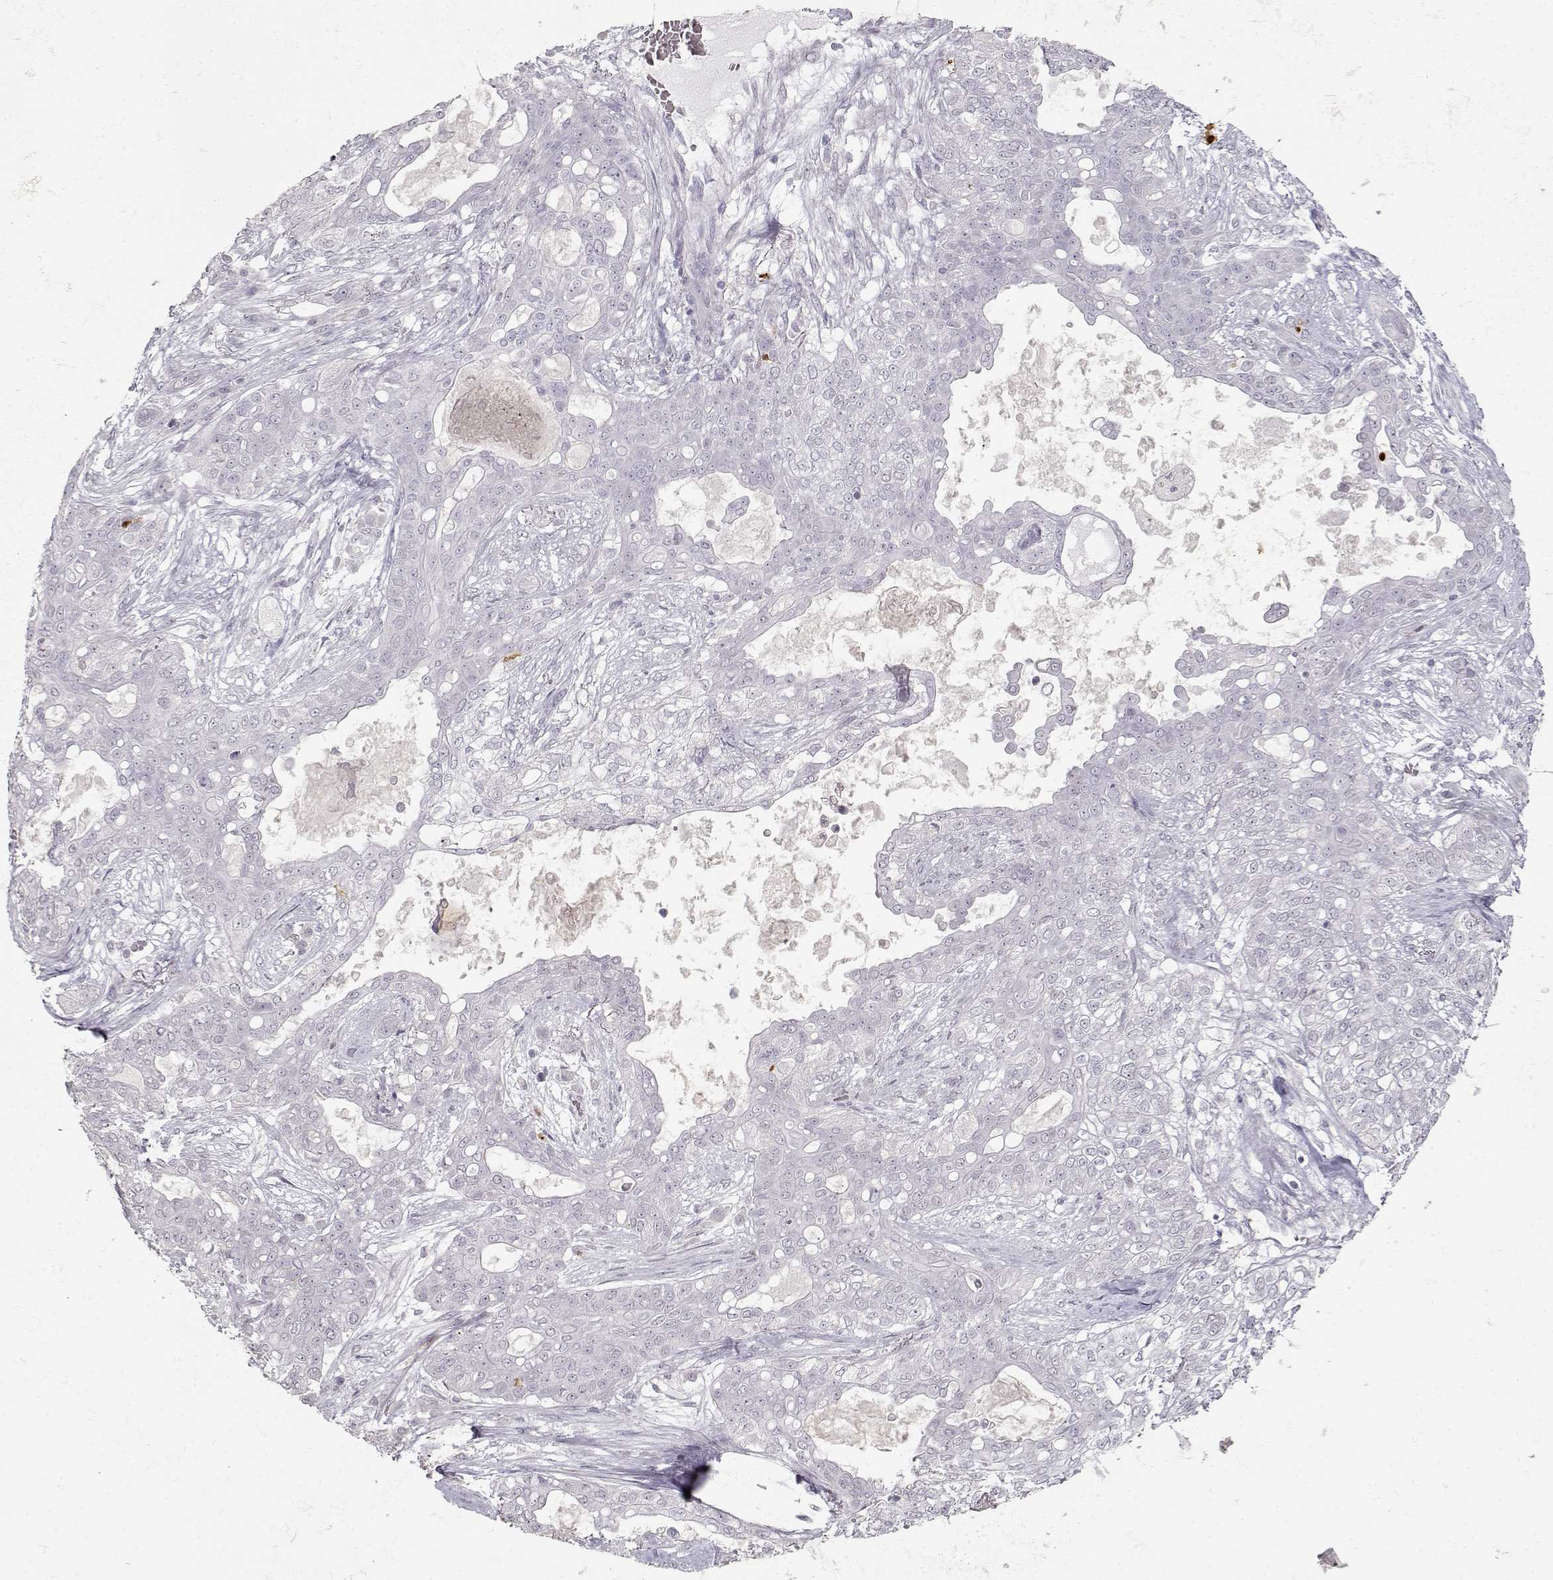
{"staining": {"intensity": "negative", "quantity": "none", "location": "none"}, "tissue": "lung cancer", "cell_type": "Tumor cells", "image_type": "cancer", "snomed": [{"axis": "morphology", "description": "Squamous cell carcinoma, NOS"}, {"axis": "topography", "description": "Lung"}], "caption": "This micrograph is of lung cancer (squamous cell carcinoma) stained with IHC to label a protein in brown with the nuclei are counter-stained blue. There is no positivity in tumor cells. The staining is performed using DAB brown chromogen with nuclei counter-stained in using hematoxylin.", "gene": "S100B", "patient": {"sex": "female", "age": 70}}